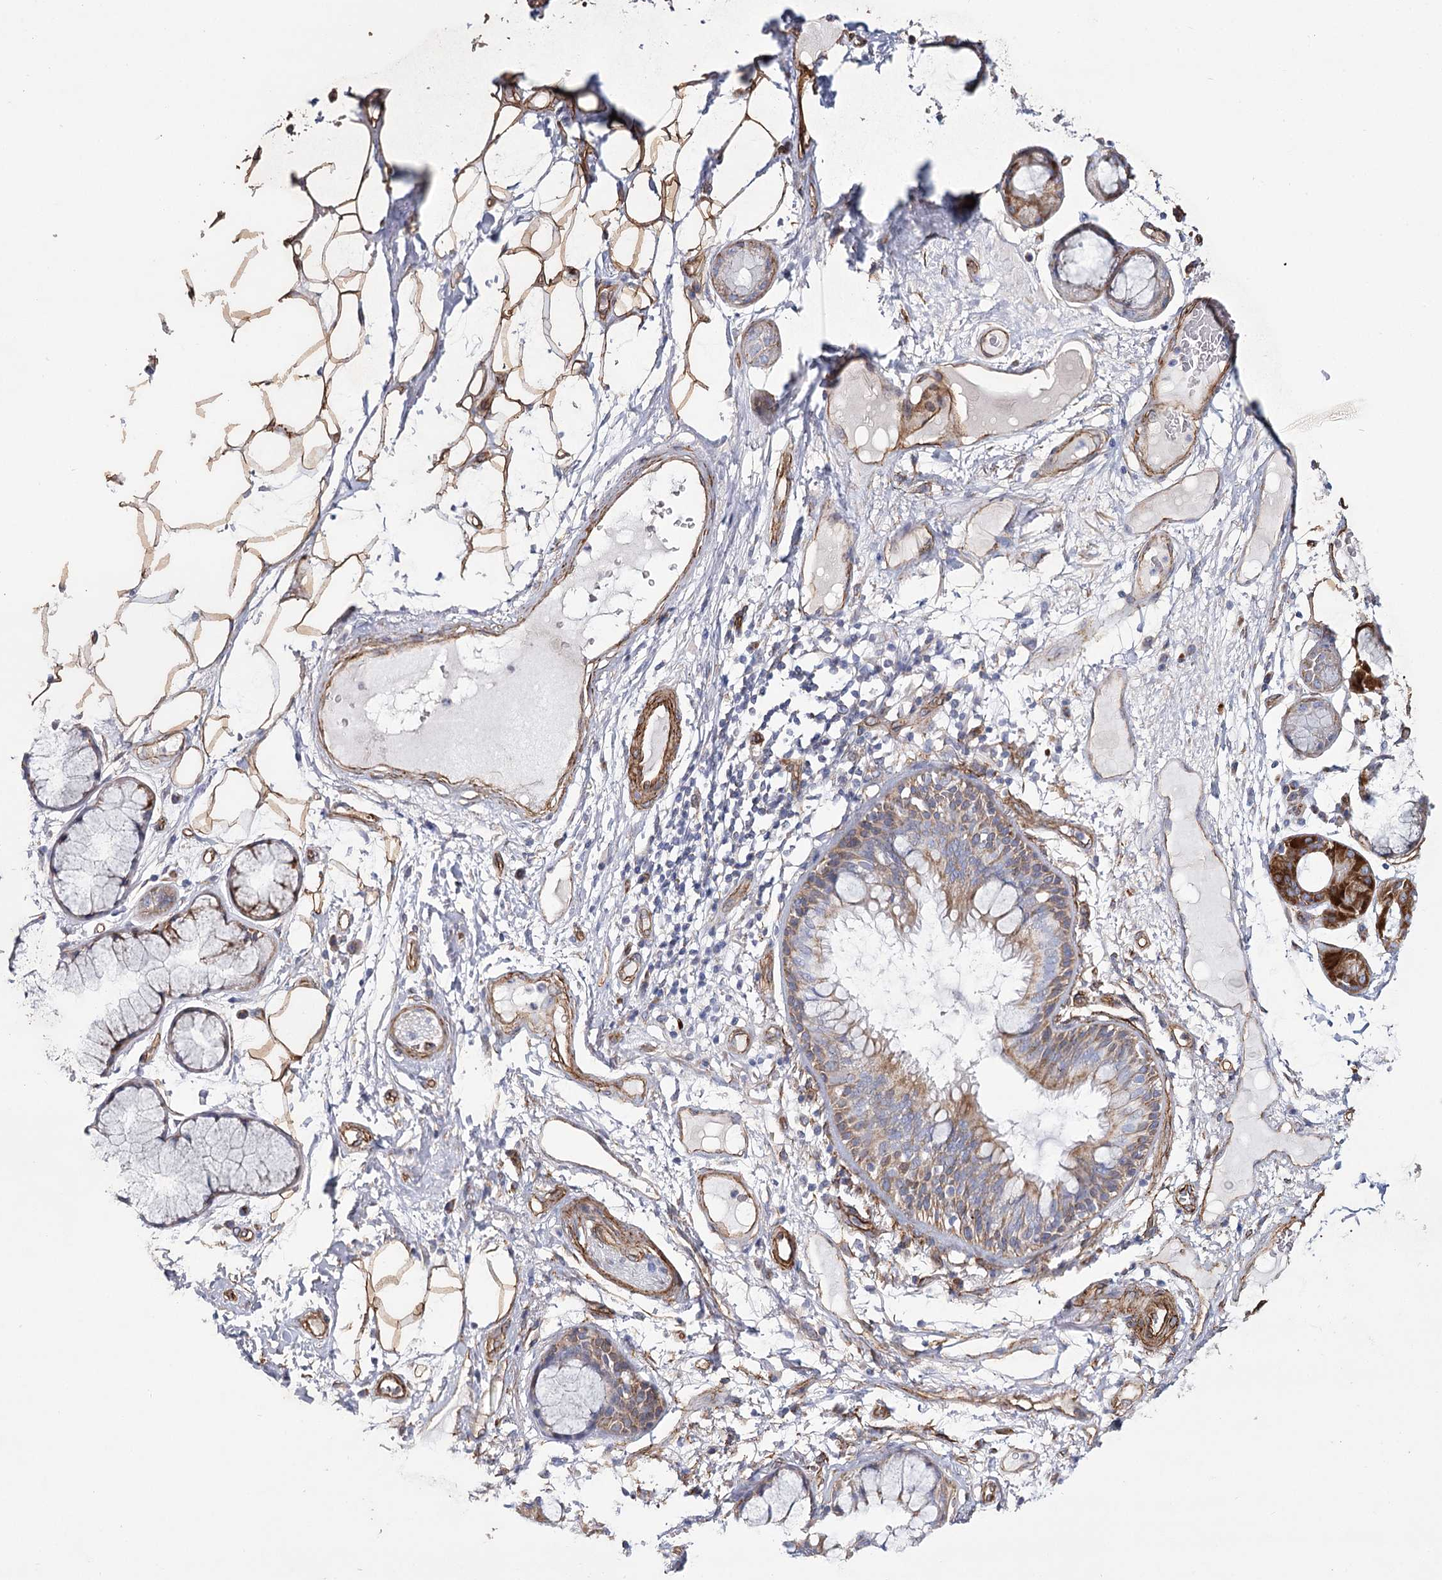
{"staining": {"intensity": "moderate", "quantity": ">75%", "location": "cytoplasmic/membranous"}, "tissue": "adipose tissue", "cell_type": "Adipocytes", "image_type": "normal", "snomed": [{"axis": "morphology", "description": "Normal tissue, NOS"}, {"axis": "topography", "description": "Bronchus"}], "caption": "Adipocytes show moderate cytoplasmic/membranous positivity in about >75% of cells in normal adipose tissue. Using DAB (brown) and hematoxylin (blue) stains, captured at high magnification using brightfield microscopy.", "gene": "TMEM164", "patient": {"sex": "male", "age": 66}}